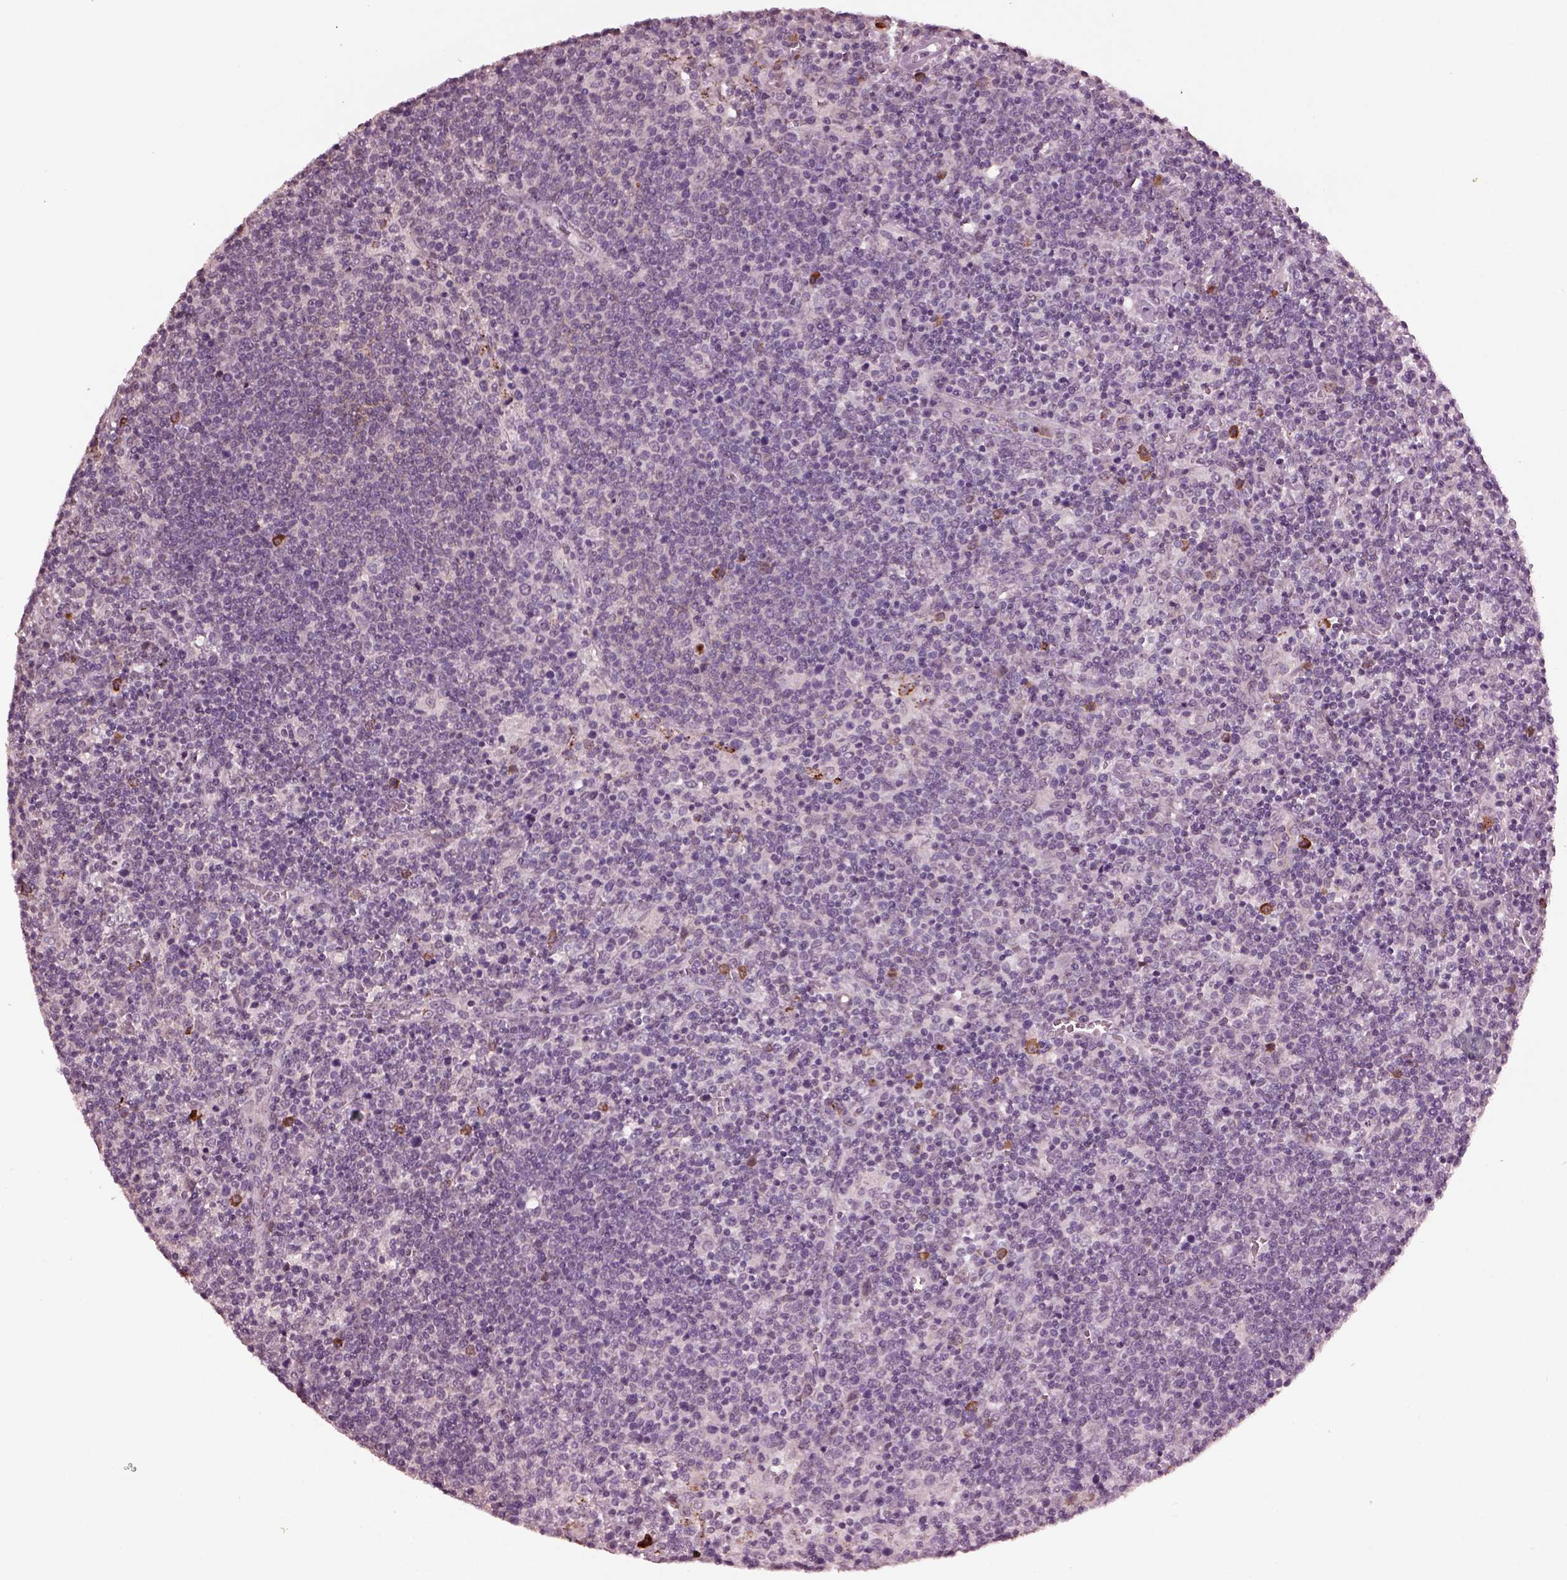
{"staining": {"intensity": "negative", "quantity": "none", "location": "none"}, "tissue": "lymphoma", "cell_type": "Tumor cells", "image_type": "cancer", "snomed": [{"axis": "morphology", "description": "Malignant lymphoma, non-Hodgkin's type, High grade"}, {"axis": "topography", "description": "Lymph node"}], "caption": "Micrograph shows no significant protein staining in tumor cells of high-grade malignant lymphoma, non-Hodgkin's type.", "gene": "IL18RAP", "patient": {"sex": "male", "age": 61}}